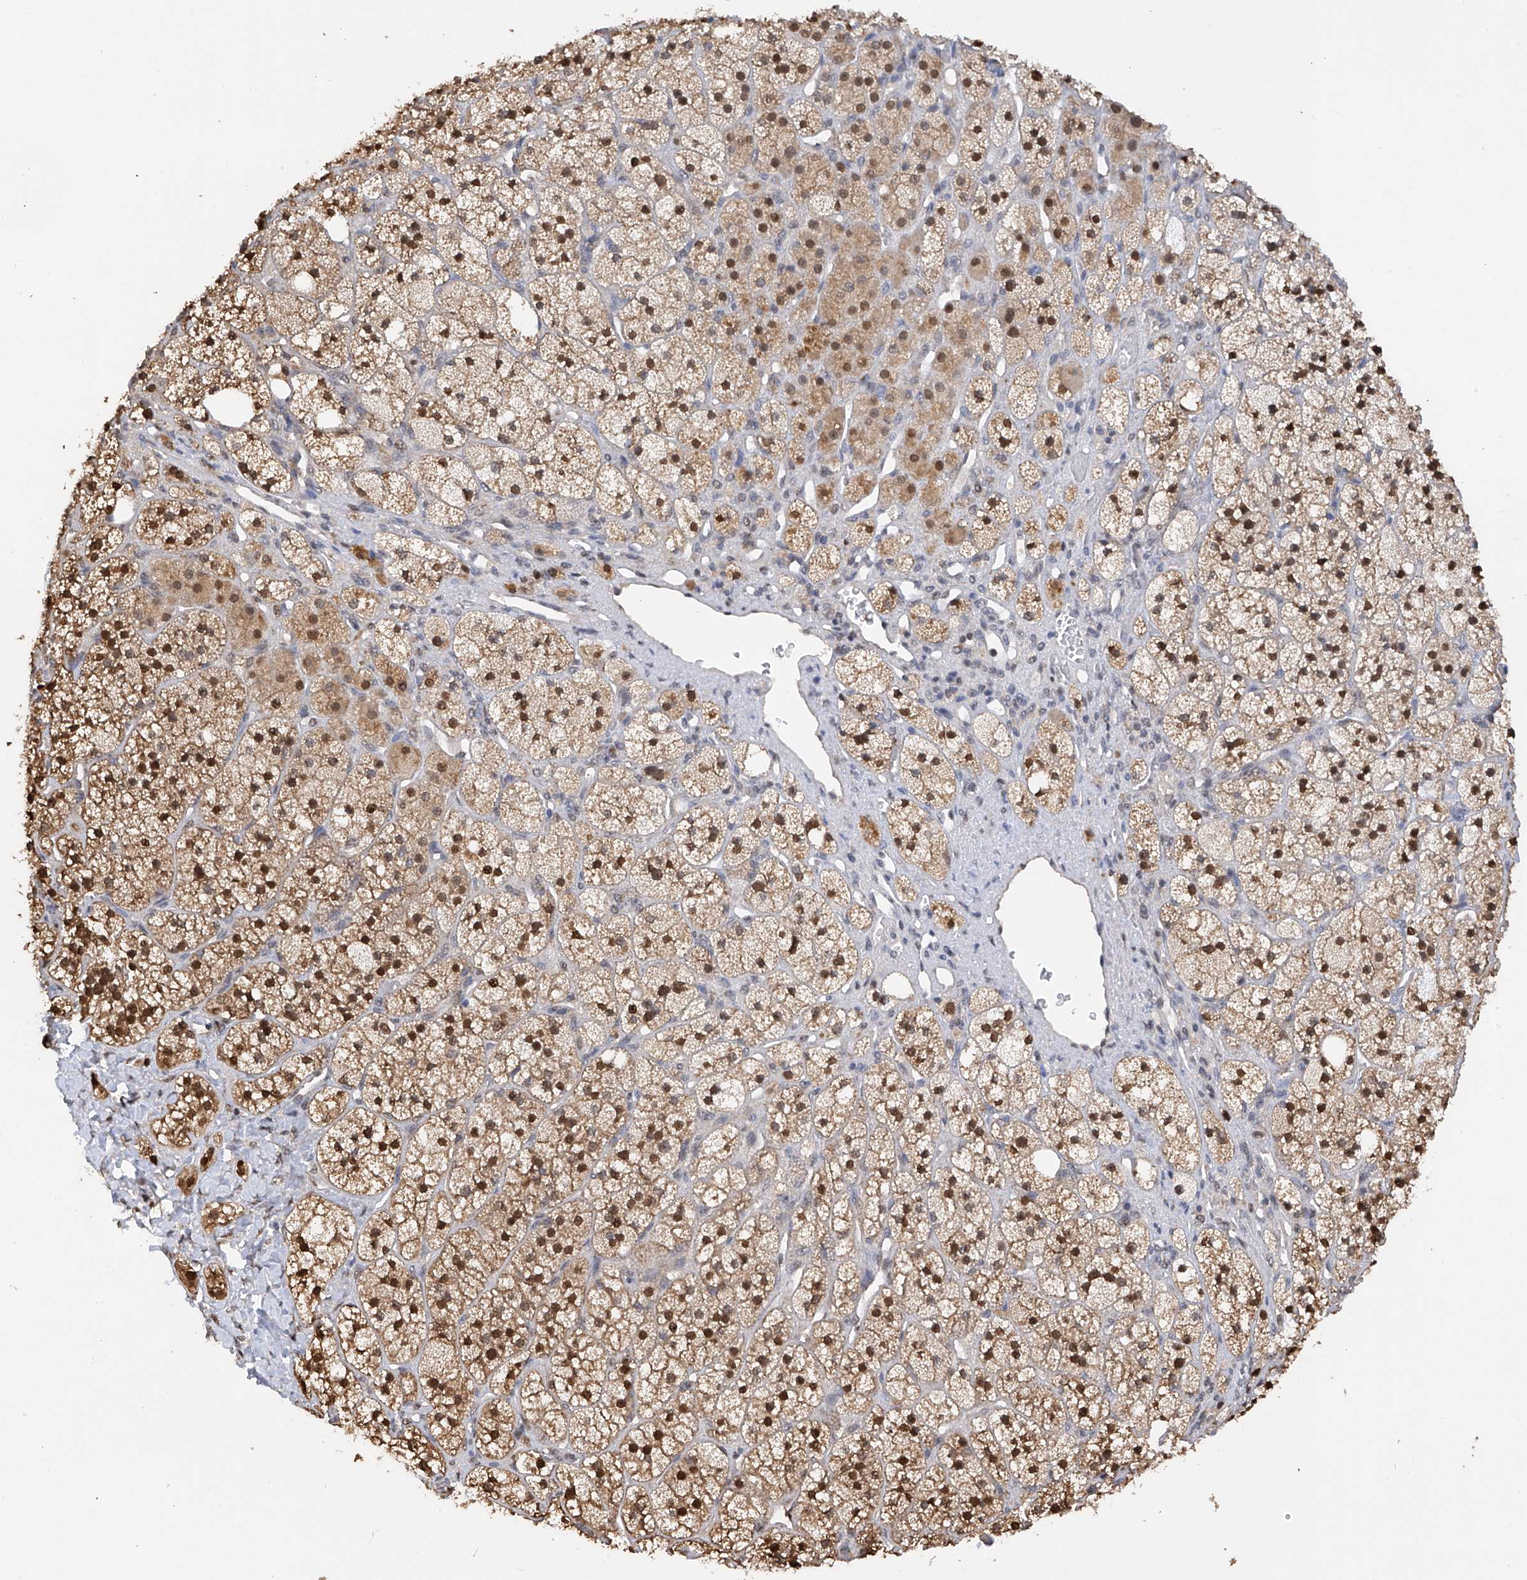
{"staining": {"intensity": "moderate", "quantity": ">75%", "location": "cytoplasmic/membranous,nuclear"}, "tissue": "adrenal gland", "cell_type": "Glandular cells", "image_type": "normal", "snomed": [{"axis": "morphology", "description": "Normal tissue, NOS"}, {"axis": "topography", "description": "Adrenal gland"}], "caption": "A micrograph of human adrenal gland stained for a protein reveals moderate cytoplasmic/membranous,nuclear brown staining in glandular cells. (Stains: DAB (3,3'-diaminobenzidine) in brown, nuclei in blue, Microscopy: brightfield microscopy at high magnification).", "gene": "PMM1", "patient": {"sex": "male", "age": 61}}